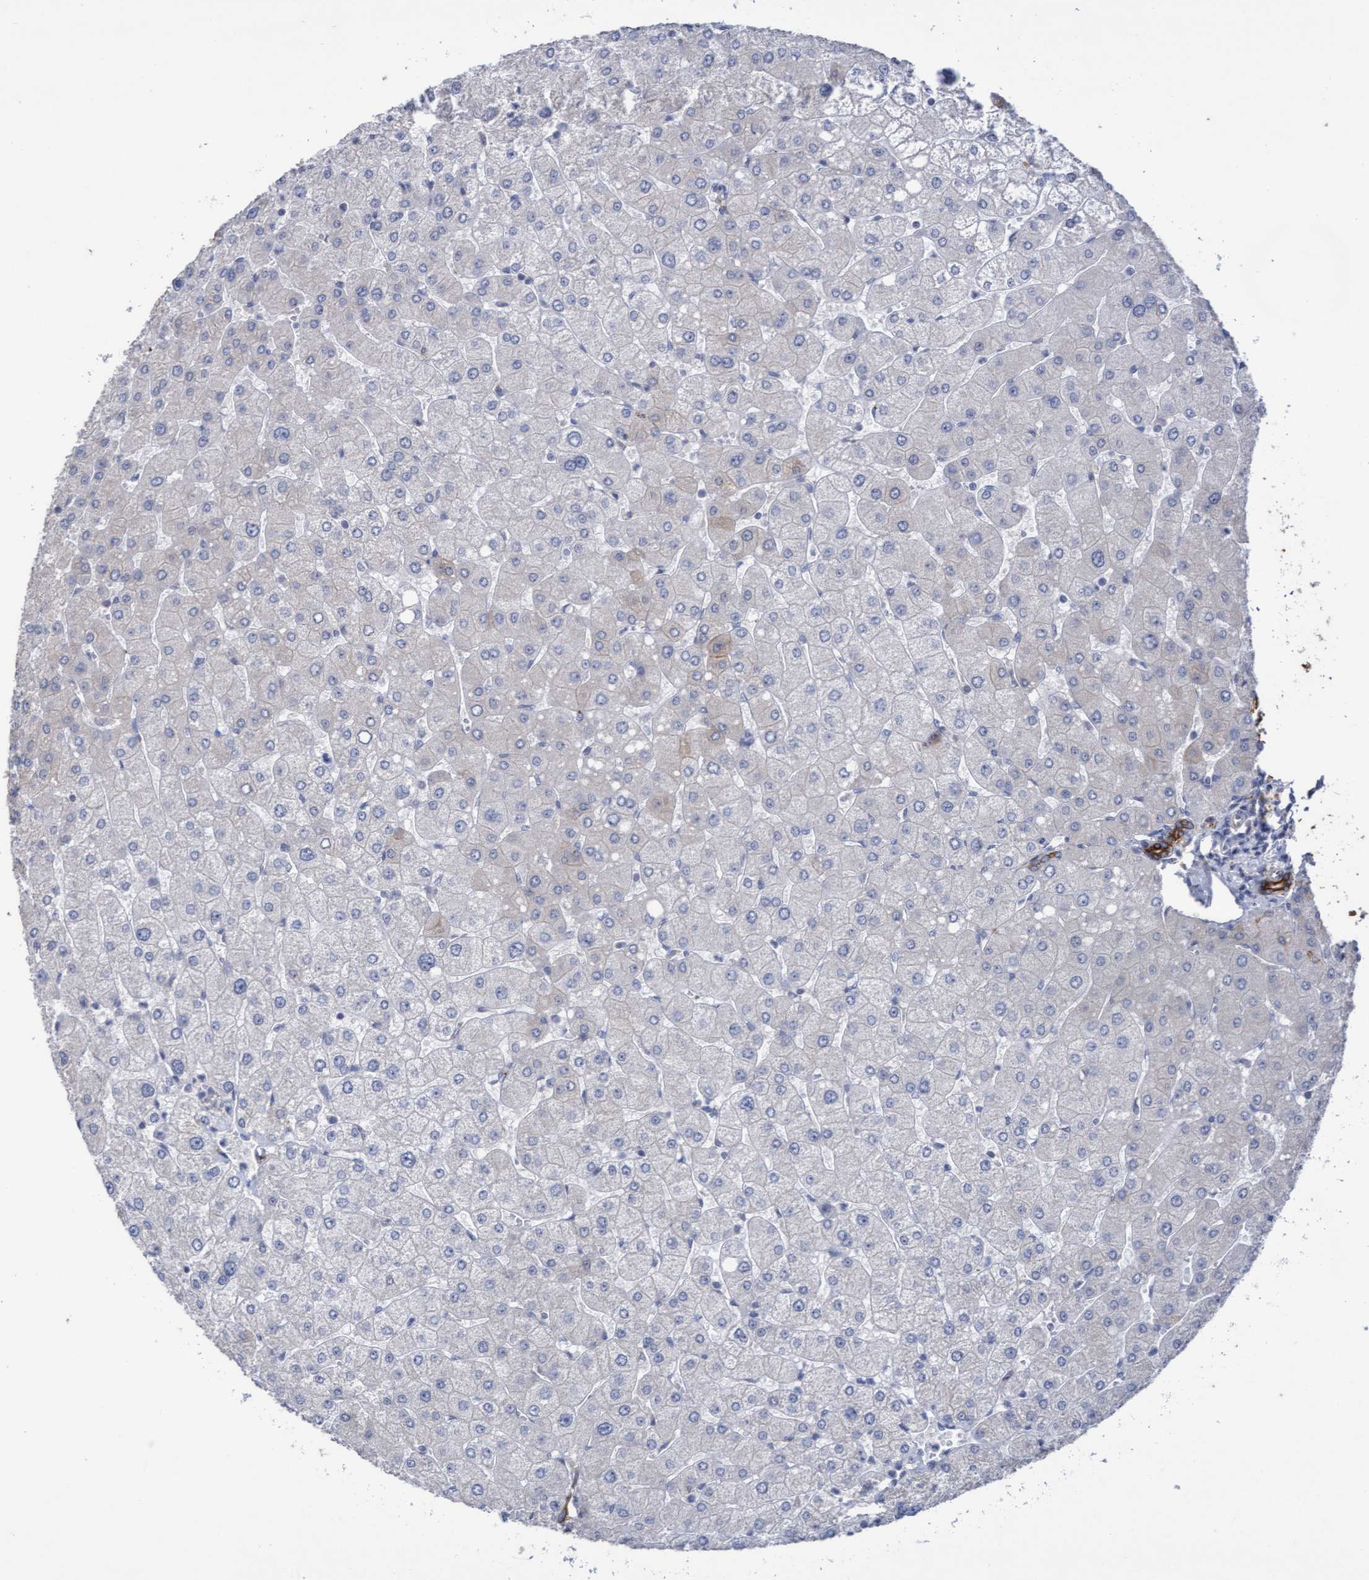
{"staining": {"intensity": "strong", "quantity": ">75%", "location": "cytoplasmic/membranous"}, "tissue": "liver", "cell_type": "Cholangiocytes", "image_type": "normal", "snomed": [{"axis": "morphology", "description": "Normal tissue, NOS"}, {"axis": "topography", "description": "Liver"}], "caption": "There is high levels of strong cytoplasmic/membranous positivity in cholangiocytes of unremarkable liver, as demonstrated by immunohistochemical staining (brown color).", "gene": "KRT24", "patient": {"sex": "male", "age": 55}}